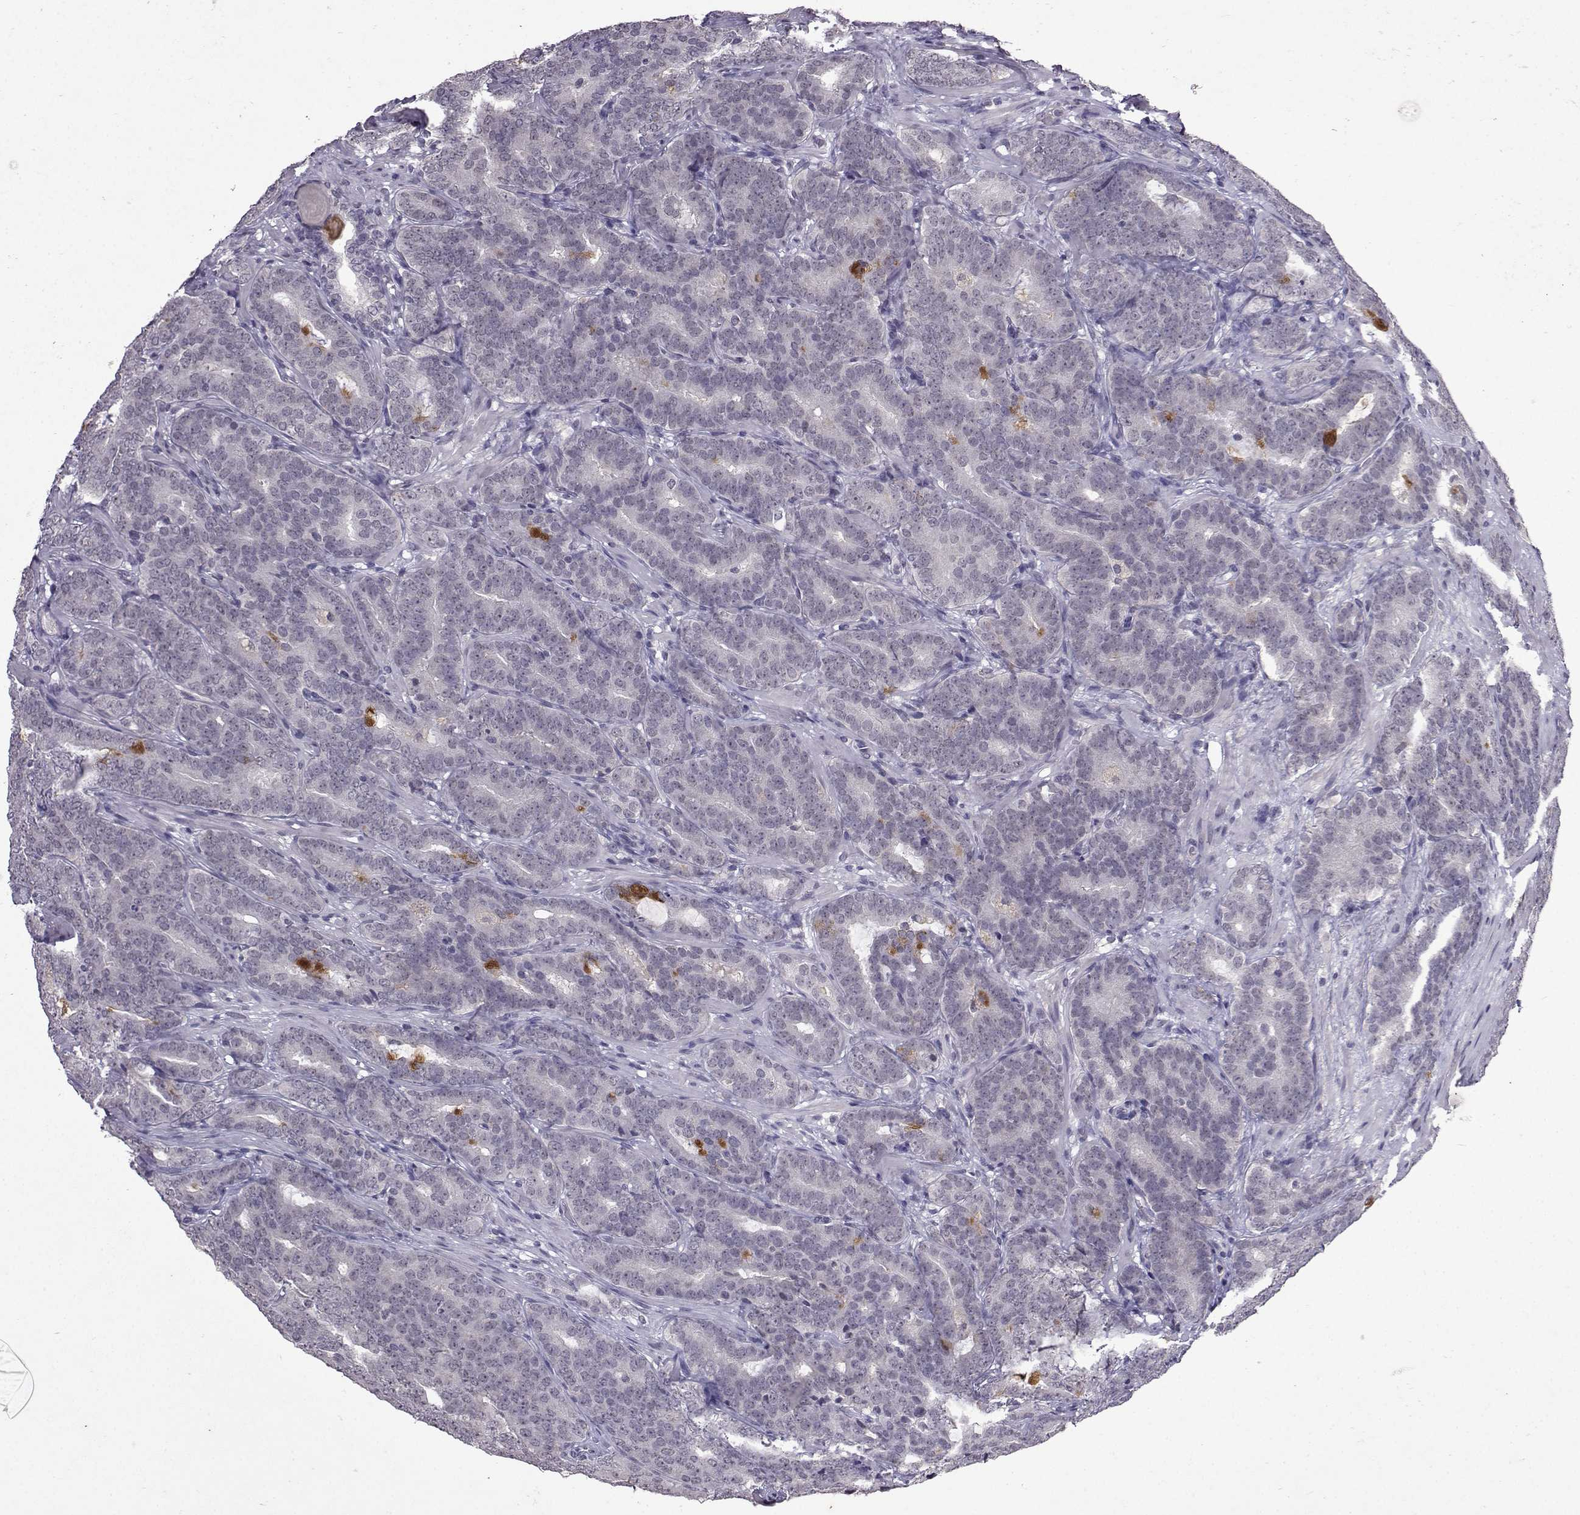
{"staining": {"intensity": "negative", "quantity": "none", "location": "none"}, "tissue": "prostate cancer", "cell_type": "Tumor cells", "image_type": "cancer", "snomed": [{"axis": "morphology", "description": "Adenocarcinoma, NOS"}, {"axis": "topography", "description": "Prostate"}], "caption": "DAB immunohistochemical staining of human adenocarcinoma (prostate) exhibits no significant staining in tumor cells.", "gene": "CCL28", "patient": {"sex": "male", "age": 71}}